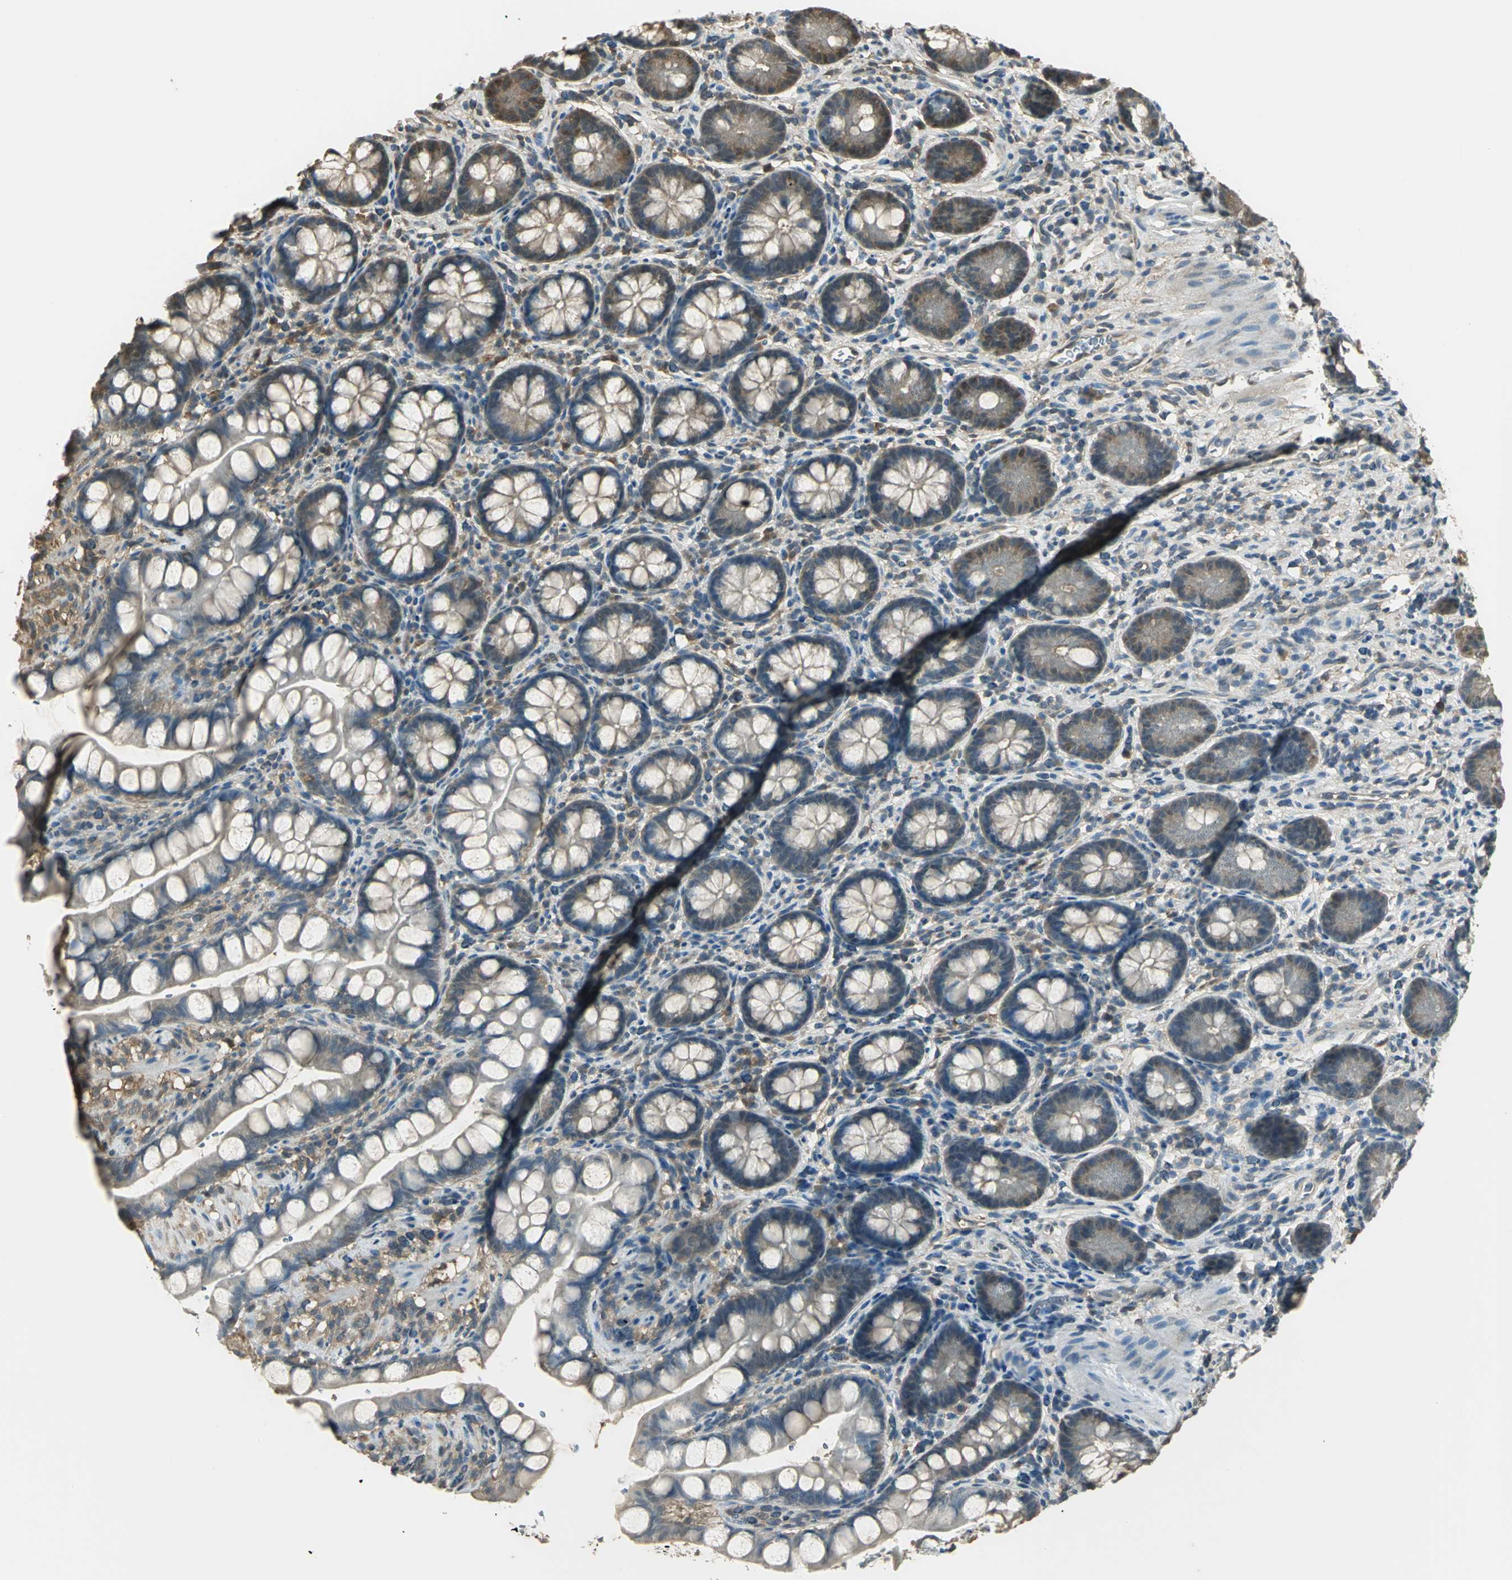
{"staining": {"intensity": "moderate", "quantity": ">75%", "location": "cytoplasmic/membranous"}, "tissue": "small intestine", "cell_type": "Glandular cells", "image_type": "normal", "snomed": [{"axis": "morphology", "description": "Normal tissue, NOS"}, {"axis": "topography", "description": "Small intestine"}], "caption": "DAB immunohistochemical staining of unremarkable human small intestine reveals moderate cytoplasmic/membranous protein expression in approximately >75% of glandular cells. Using DAB (brown) and hematoxylin (blue) stains, captured at high magnification using brightfield microscopy.", "gene": "PARK7", "patient": {"sex": "female", "age": 58}}